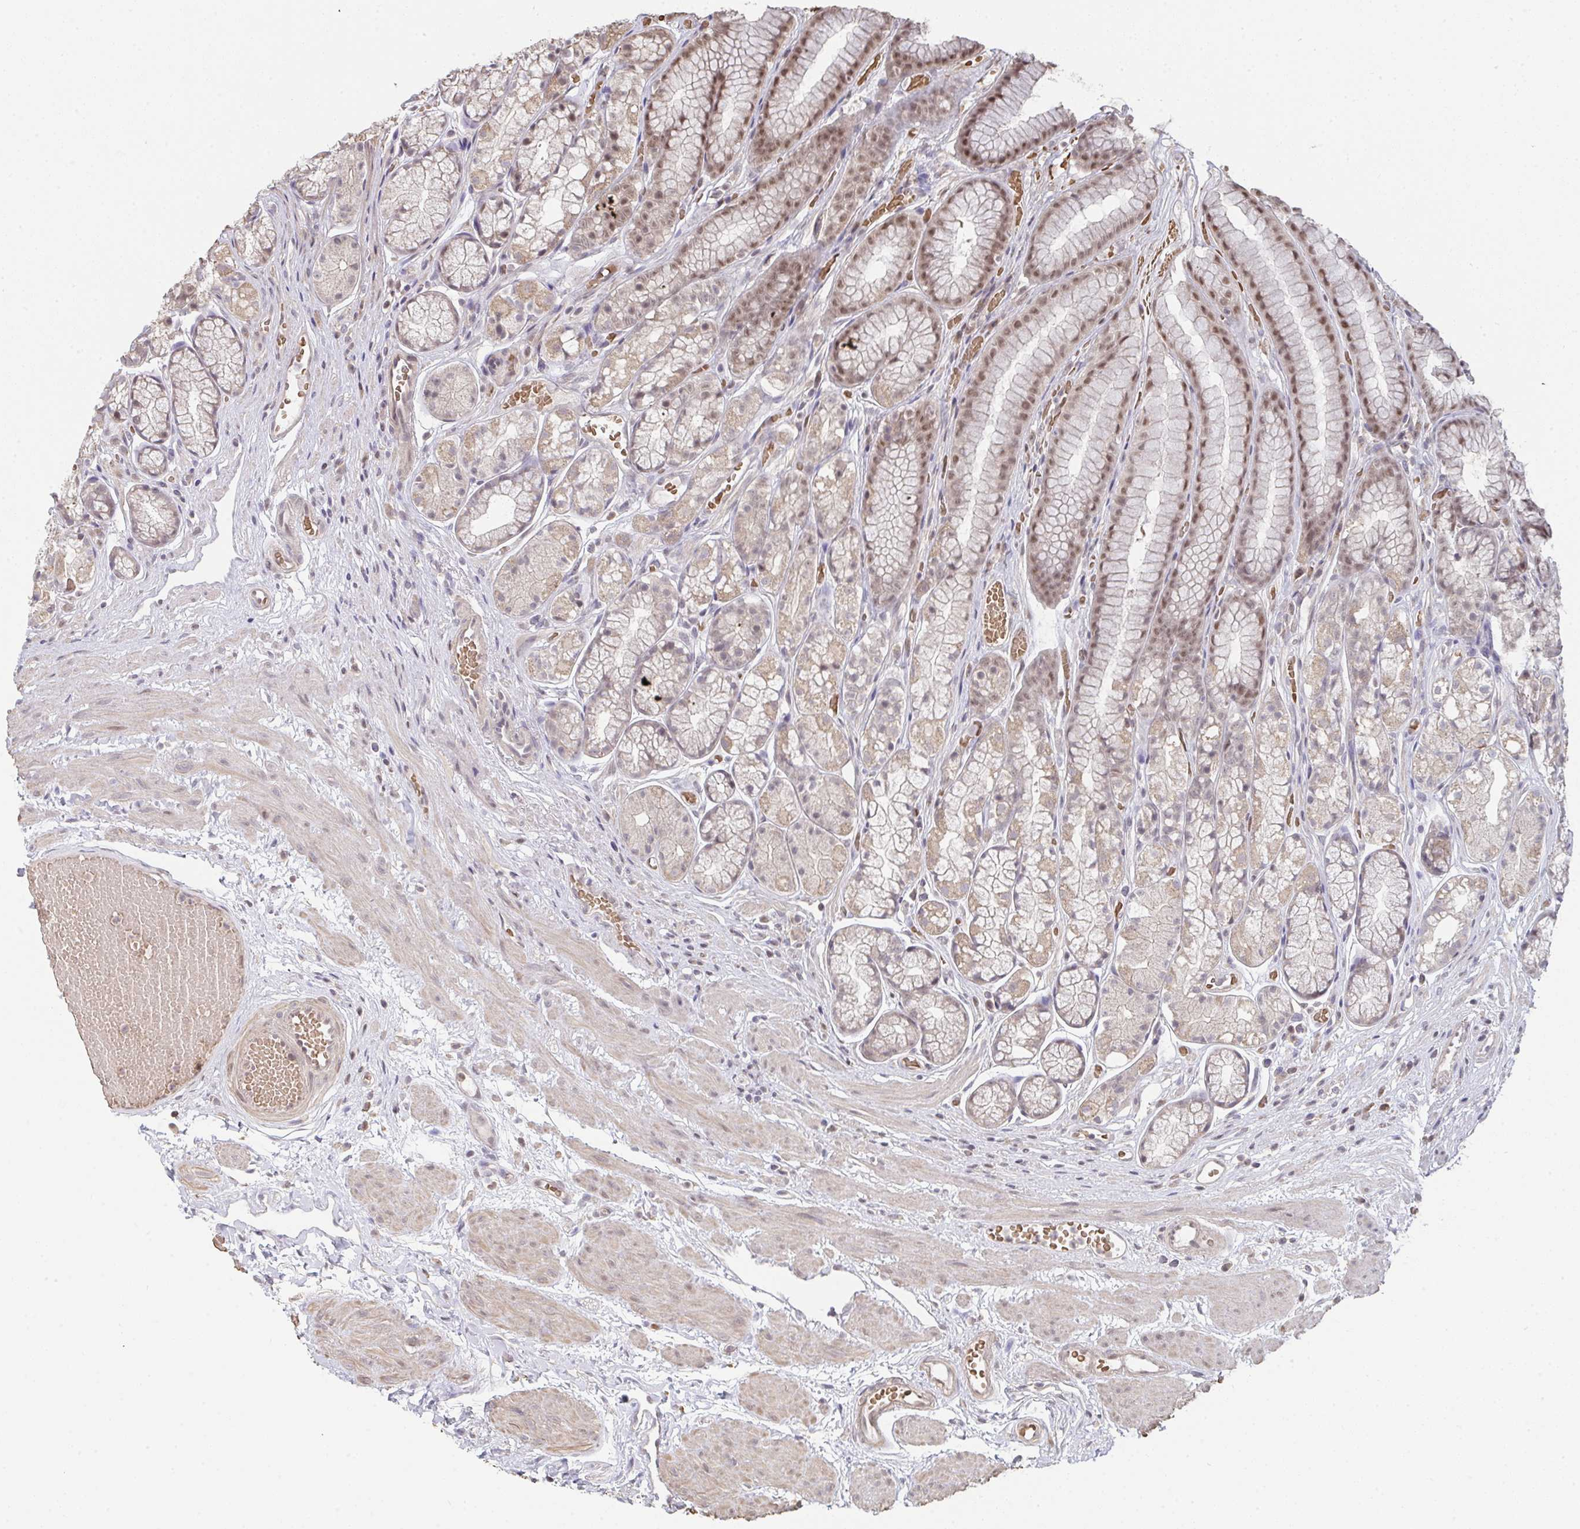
{"staining": {"intensity": "moderate", "quantity": ">75%", "location": "cytoplasmic/membranous,nuclear"}, "tissue": "stomach", "cell_type": "Glandular cells", "image_type": "normal", "snomed": [{"axis": "morphology", "description": "Normal tissue, NOS"}, {"axis": "topography", "description": "Smooth muscle"}, {"axis": "topography", "description": "Stomach"}], "caption": "Immunohistochemistry staining of normal stomach, which demonstrates medium levels of moderate cytoplasmic/membranous,nuclear expression in approximately >75% of glandular cells indicating moderate cytoplasmic/membranous,nuclear protein staining. The staining was performed using DAB (3,3'-diaminobenzidine) (brown) for protein detection and nuclei were counterstained in hematoxylin (blue).", "gene": "SAP30", "patient": {"sex": "male", "age": 70}}